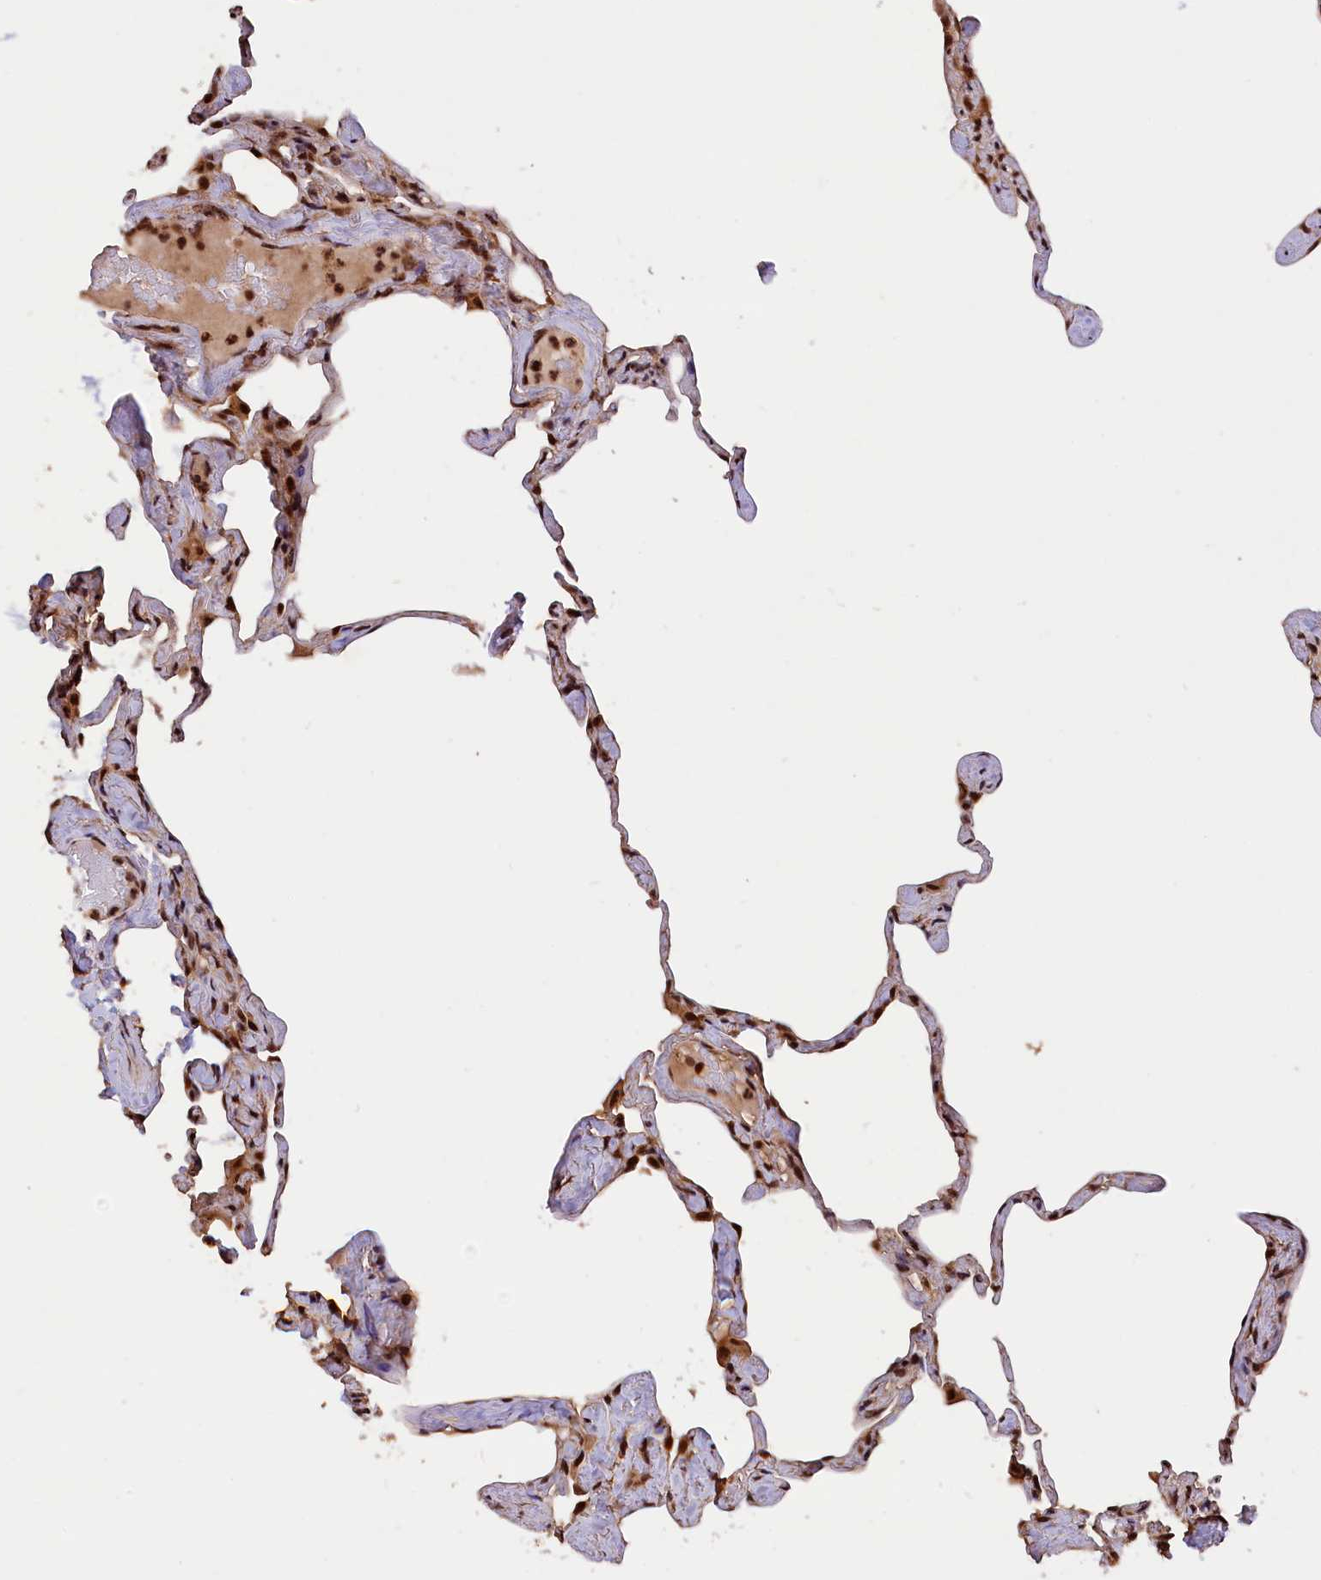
{"staining": {"intensity": "strong", "quantity": "25%-75%", "location": "cytoplasmic/membranous"}, "tissue": "lung", "cell_type": "Alveolar cells", "image_type": "normal", "snomed": [{"axis": "morphology", "description": "Normal tissue, NOS"}, {"axis": "topography", "description": "Lung"}], "caption": "Immunohistochemistry (IHC) (DAB (3,3'-diaminobenzidine)) staining of unremarkable lung demonstrates strong cytoplasmic/membranous protein expression in approximately 25%-75% of alveolar cells.", "gene": "IST1", "patient": {"sex": "male", "age": 65}}